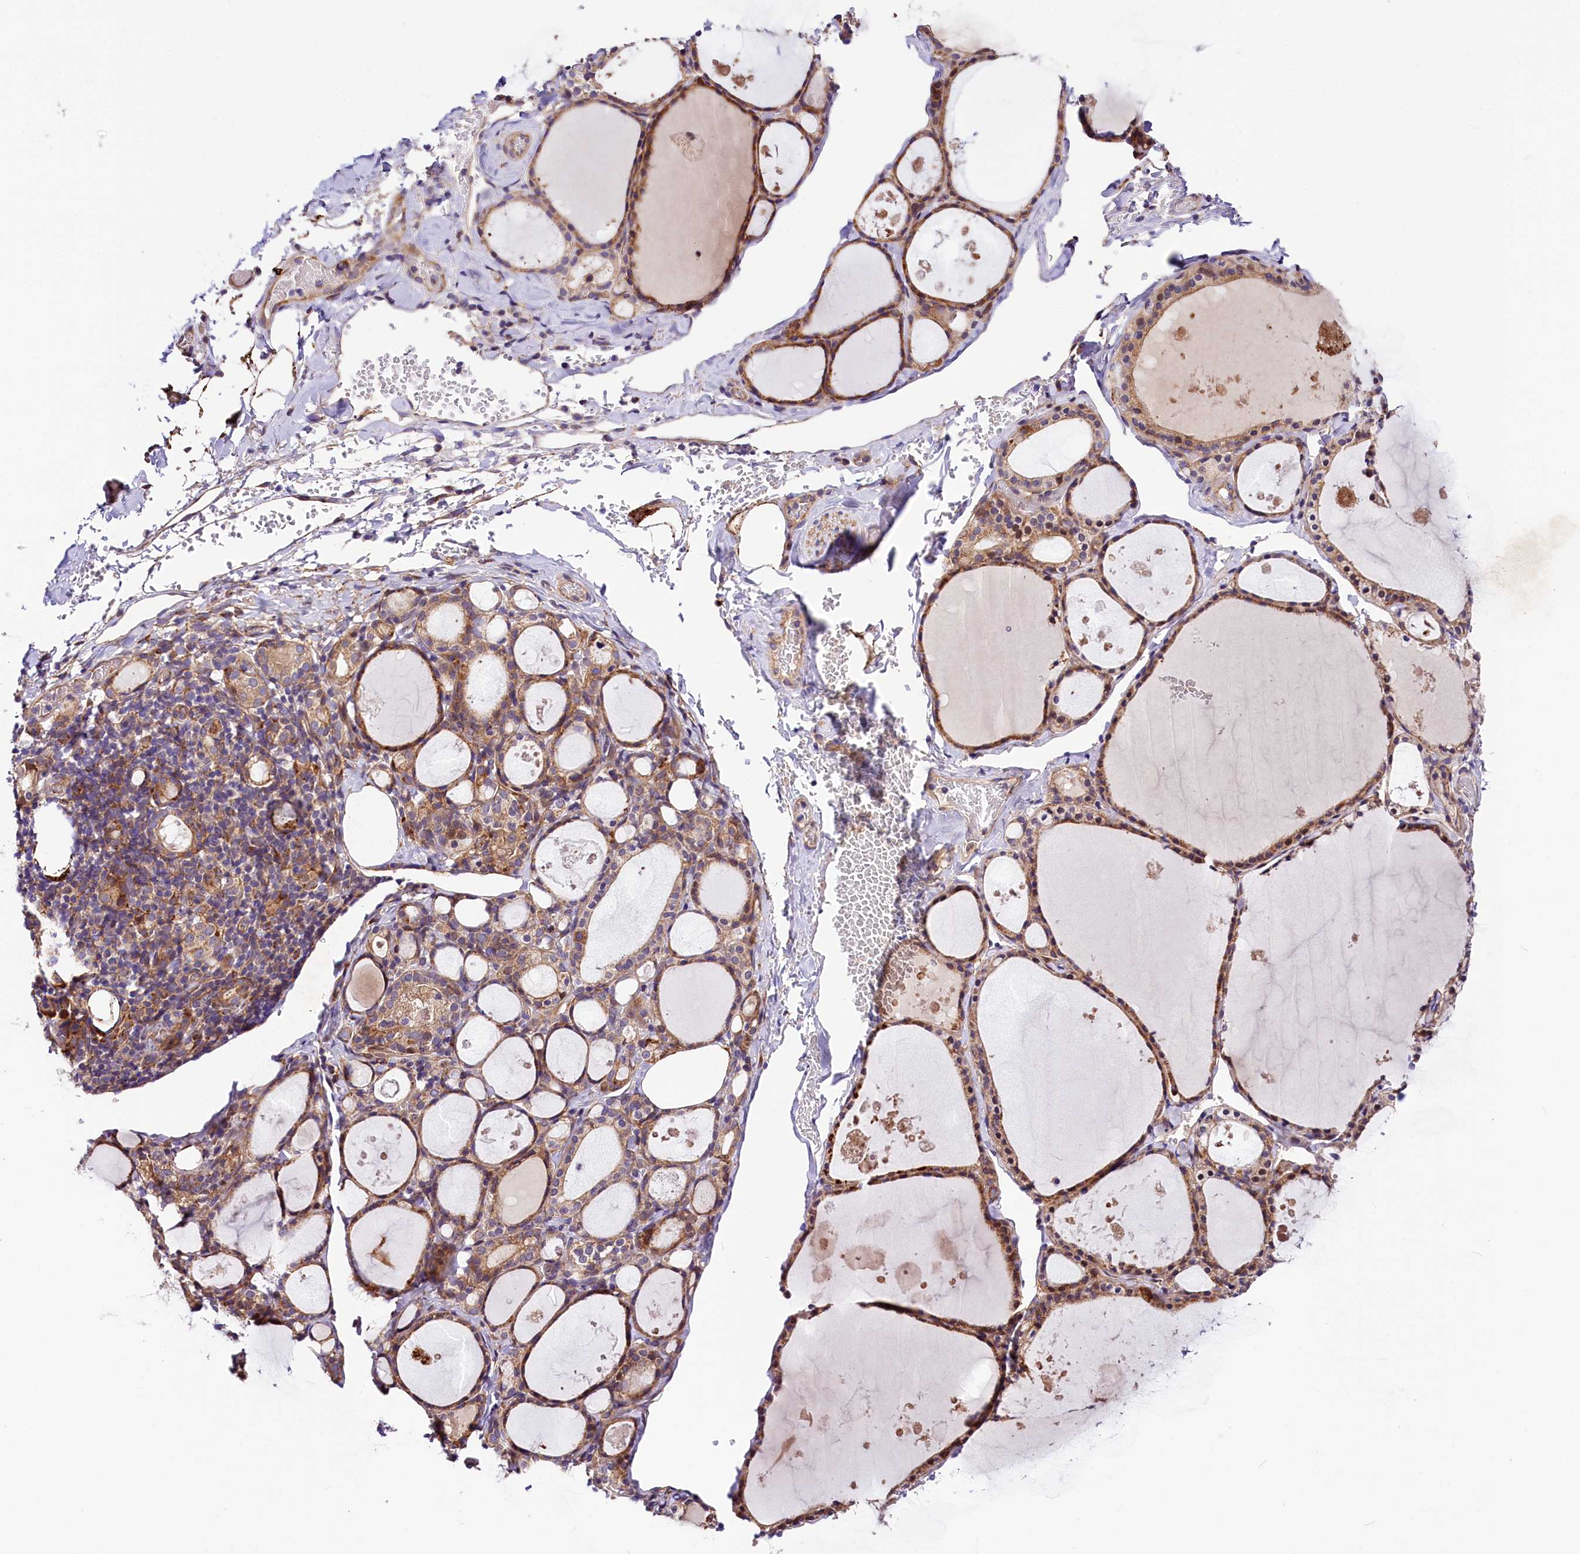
{"staining": {"intensity": "moderate", "quantity": ">75%", "location": "cytoplasmic/membranous"}, "tissue": "thyroid gland", "cell_type": "Glandular cells", "image_type": "normal", "snomed": [{"axis": "morphology", "description": "Normal tissue, NOS"}, {"axis": "topography", "description": "Thyroid gland"}], "caption": "High-magnification brightfield microscopy of unremarkable thyroid gland stained with DAB (brown) and counterstained with hematoxylin (blue). glandular cells exhibit moderate cytoplasmic/membranous expression is present in approximately>75% of cells.", "gene": "ARMC6", "patient": {"sex": "male", "age": 56}}